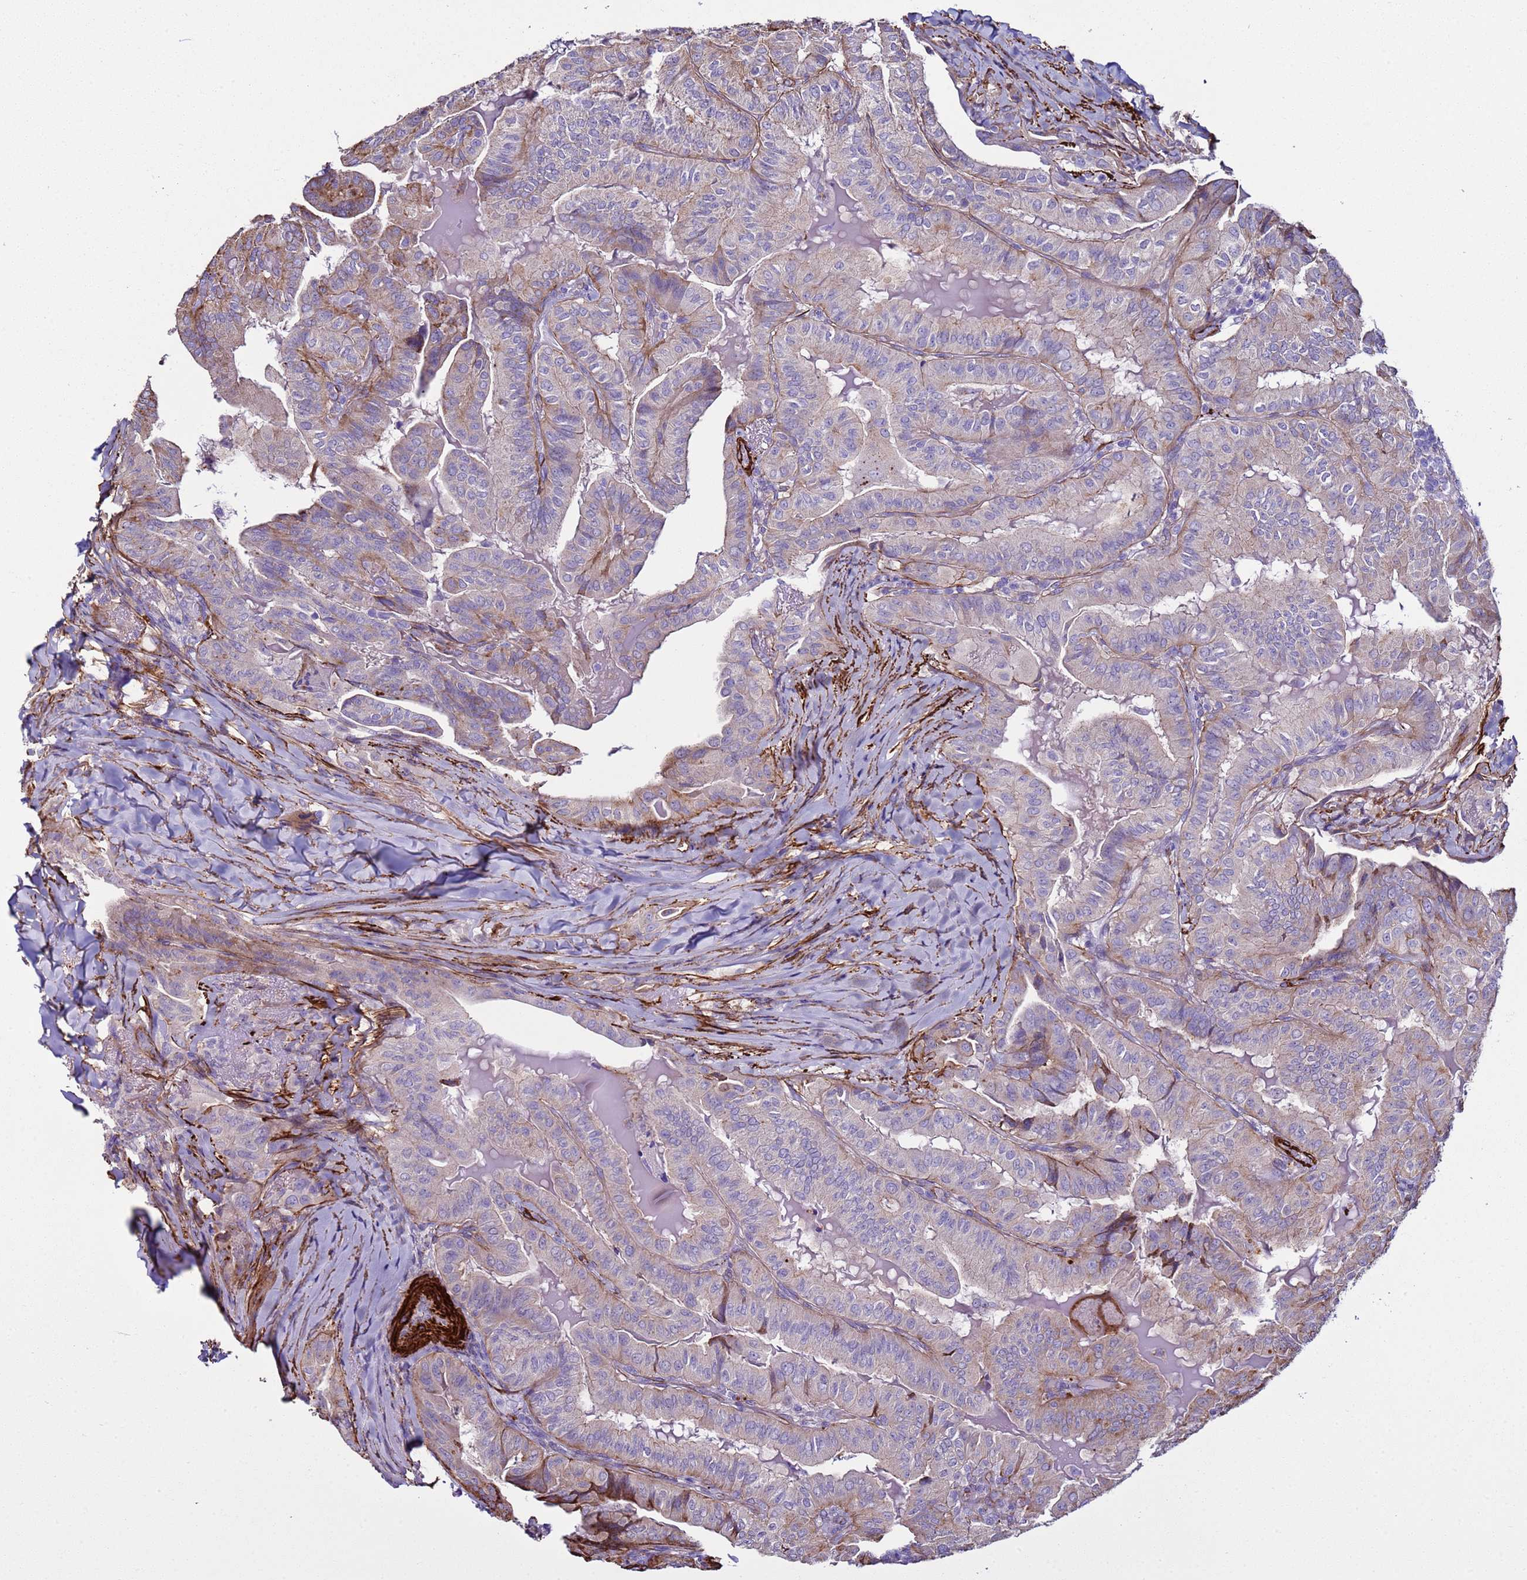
{"staining": {"intensity": "weak", "quantity": "<25%", "location": "cytoplasmic/membranous"}, "tissue": "thyroid cancer", "cell_type": "Tumor cells", "image_type": "cancer", "snomed": [{"axis": "morphology", "description": "Papillary adenocarcinoma, NOS"}, {"axis": "topography", "description": "Thyroid gland"}], "caption": "IHC histopathology image of neoplastic tissue: human thyroid papillary adenocarcinoma stained with DAB (3,3'-diaminobenzidine) reveals no significant protein positivity in tumor cells.", "gene": "RABL2B", "patient": {"sex": "female", "age": 68}}